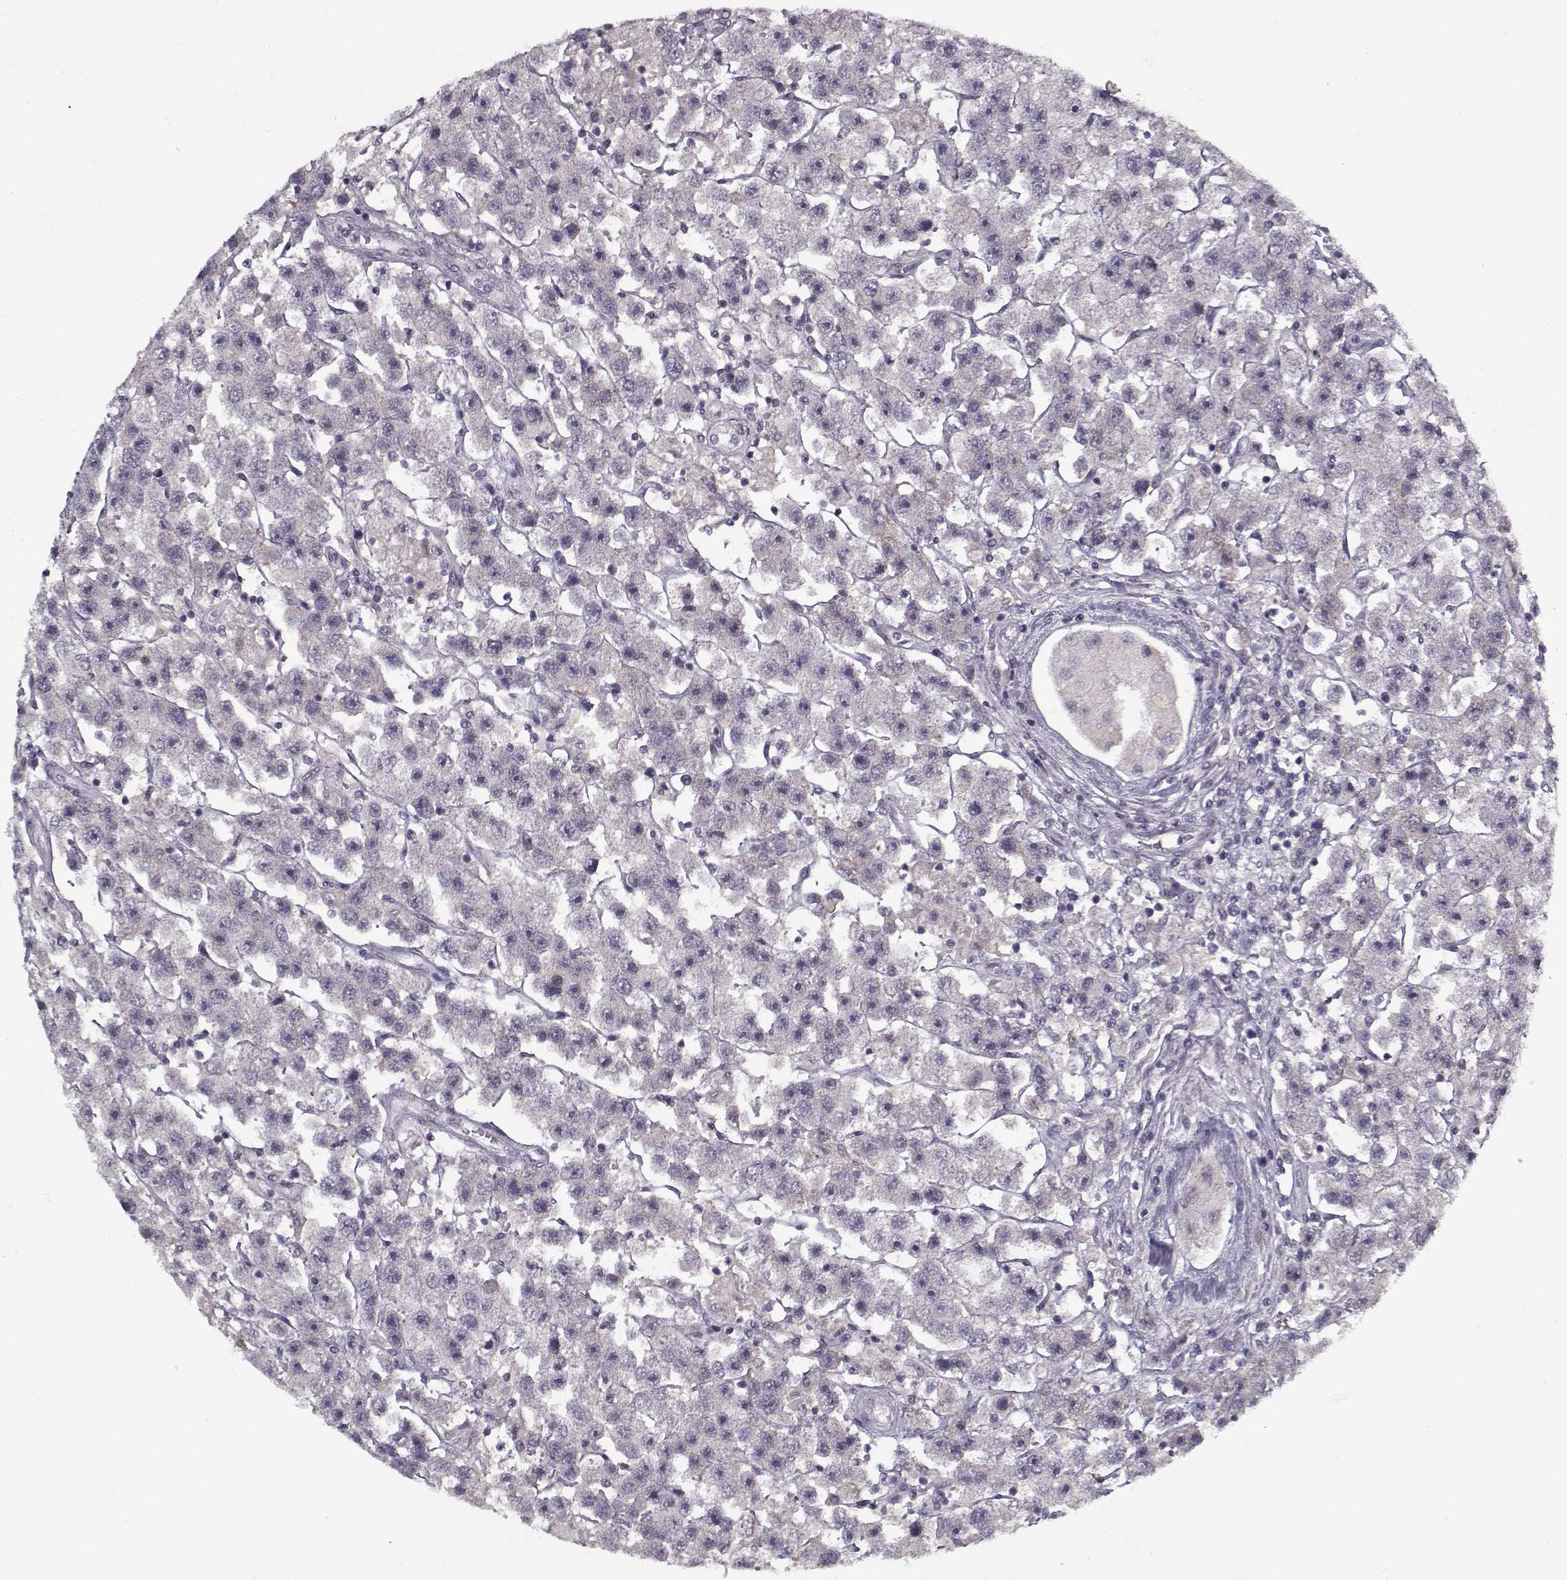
{"staining": {"intensity": "negative", "quantity": "none", "location": "none"}, "tissue": "testis cancer", "cell_type": "Tumor cells", "image_type": "cancer", "snomed": [{"axis": "morphology", "description": "Seminoma, NOS"}, {"axis": "topography", "description": "Testis"}], "caption": "This is an IHC photomicrograph of testis seminoma. There is no expression in tumor cells.", "gene": "LAMA2", "patient": {"sex": "male", "age": 45}}